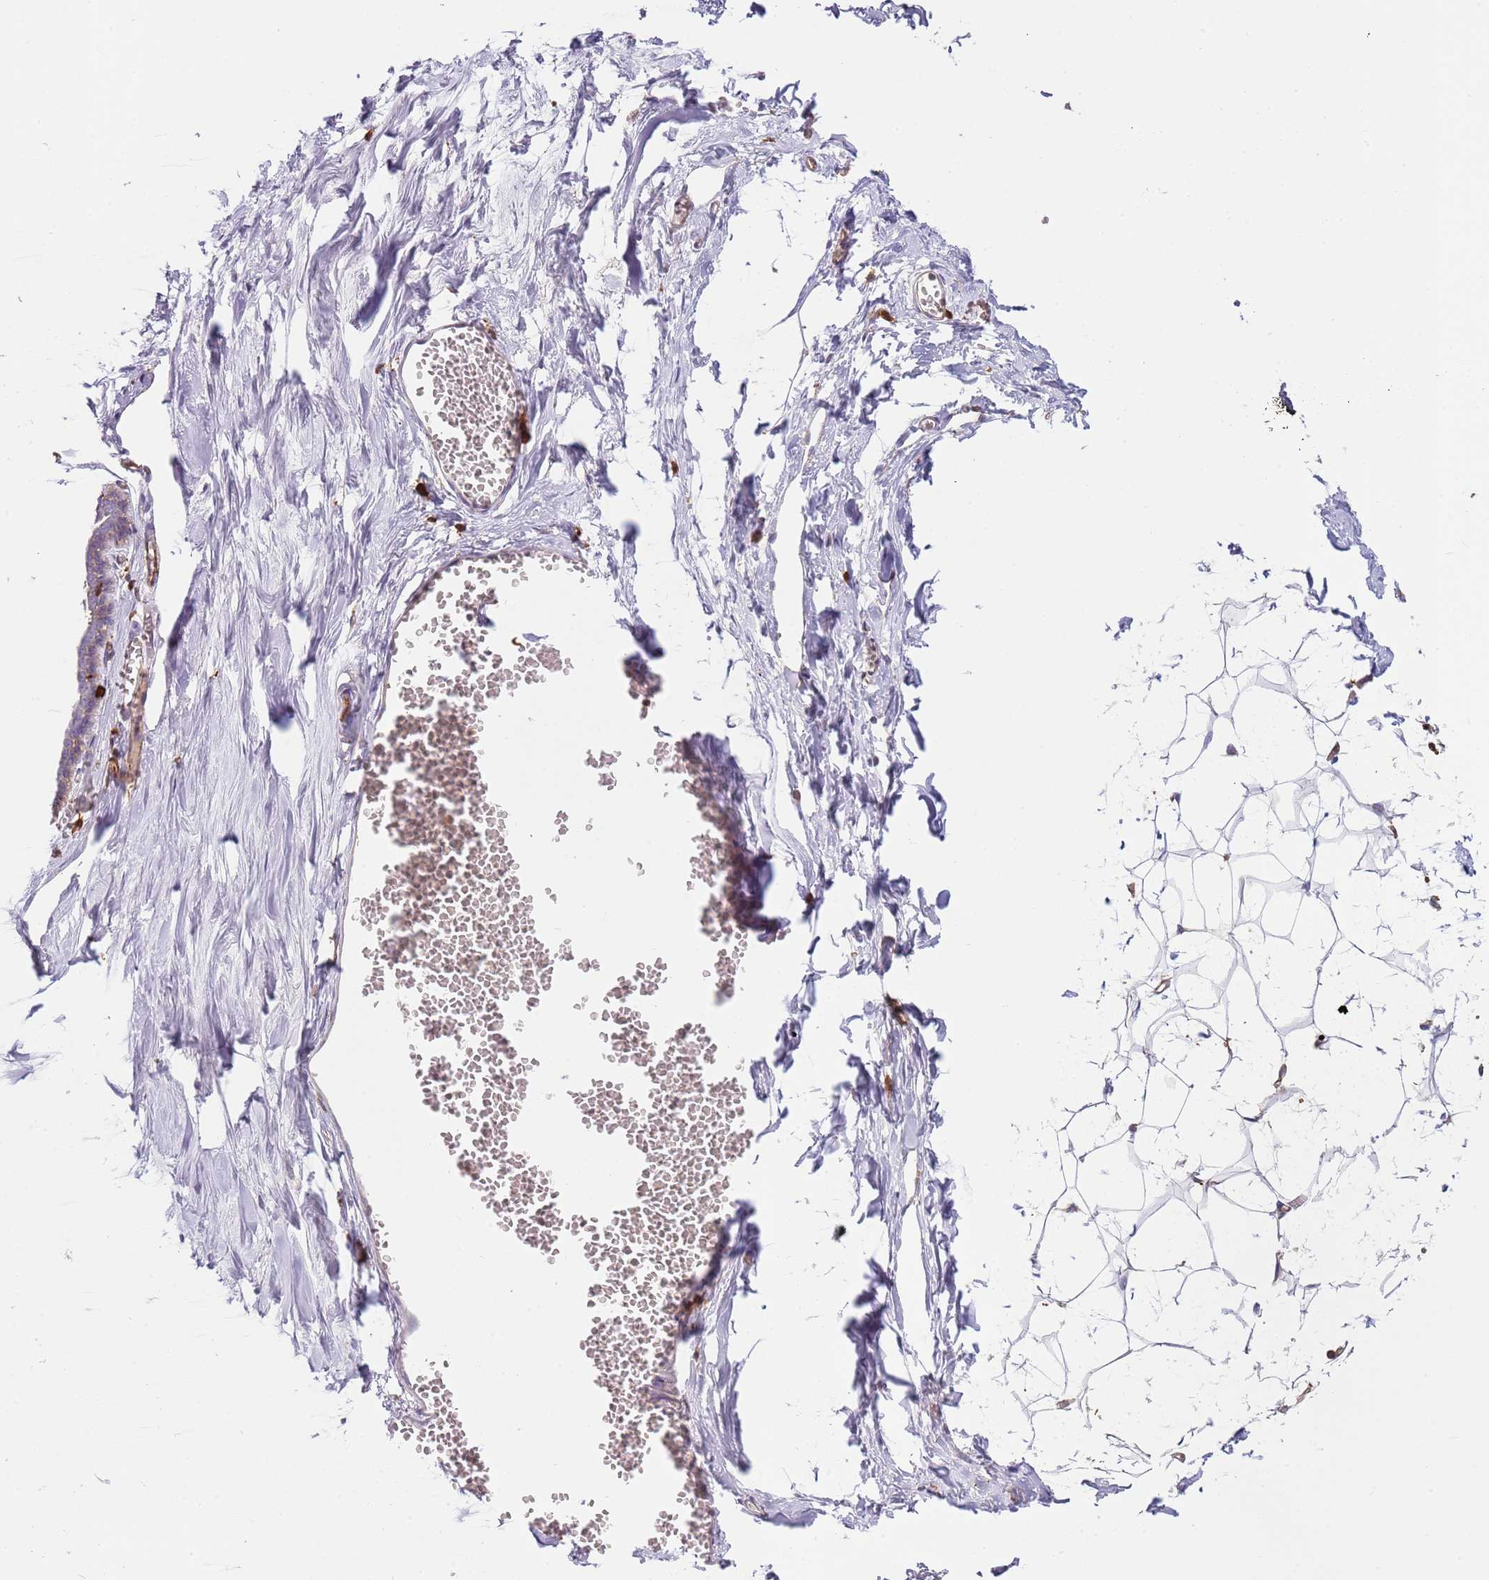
{"staining": {"intensity": "negative", "quantity": "none", "location": "none"}, "tissue": "breast", "cell_type": "Adipocytes", "image_type": "normal", "snomed": [{"axis": "morphology", "description": "Normal tissue, NOS"}, {"axis": "topography", "description": "Breast"}], "caption": "IHC photomicrograph of unremarkable breast stained for a protein (brown), which demonstrates no positivity in adipocytes.", "gene": "OR6P1", "patient": {"sex": "female", "age": 27}}